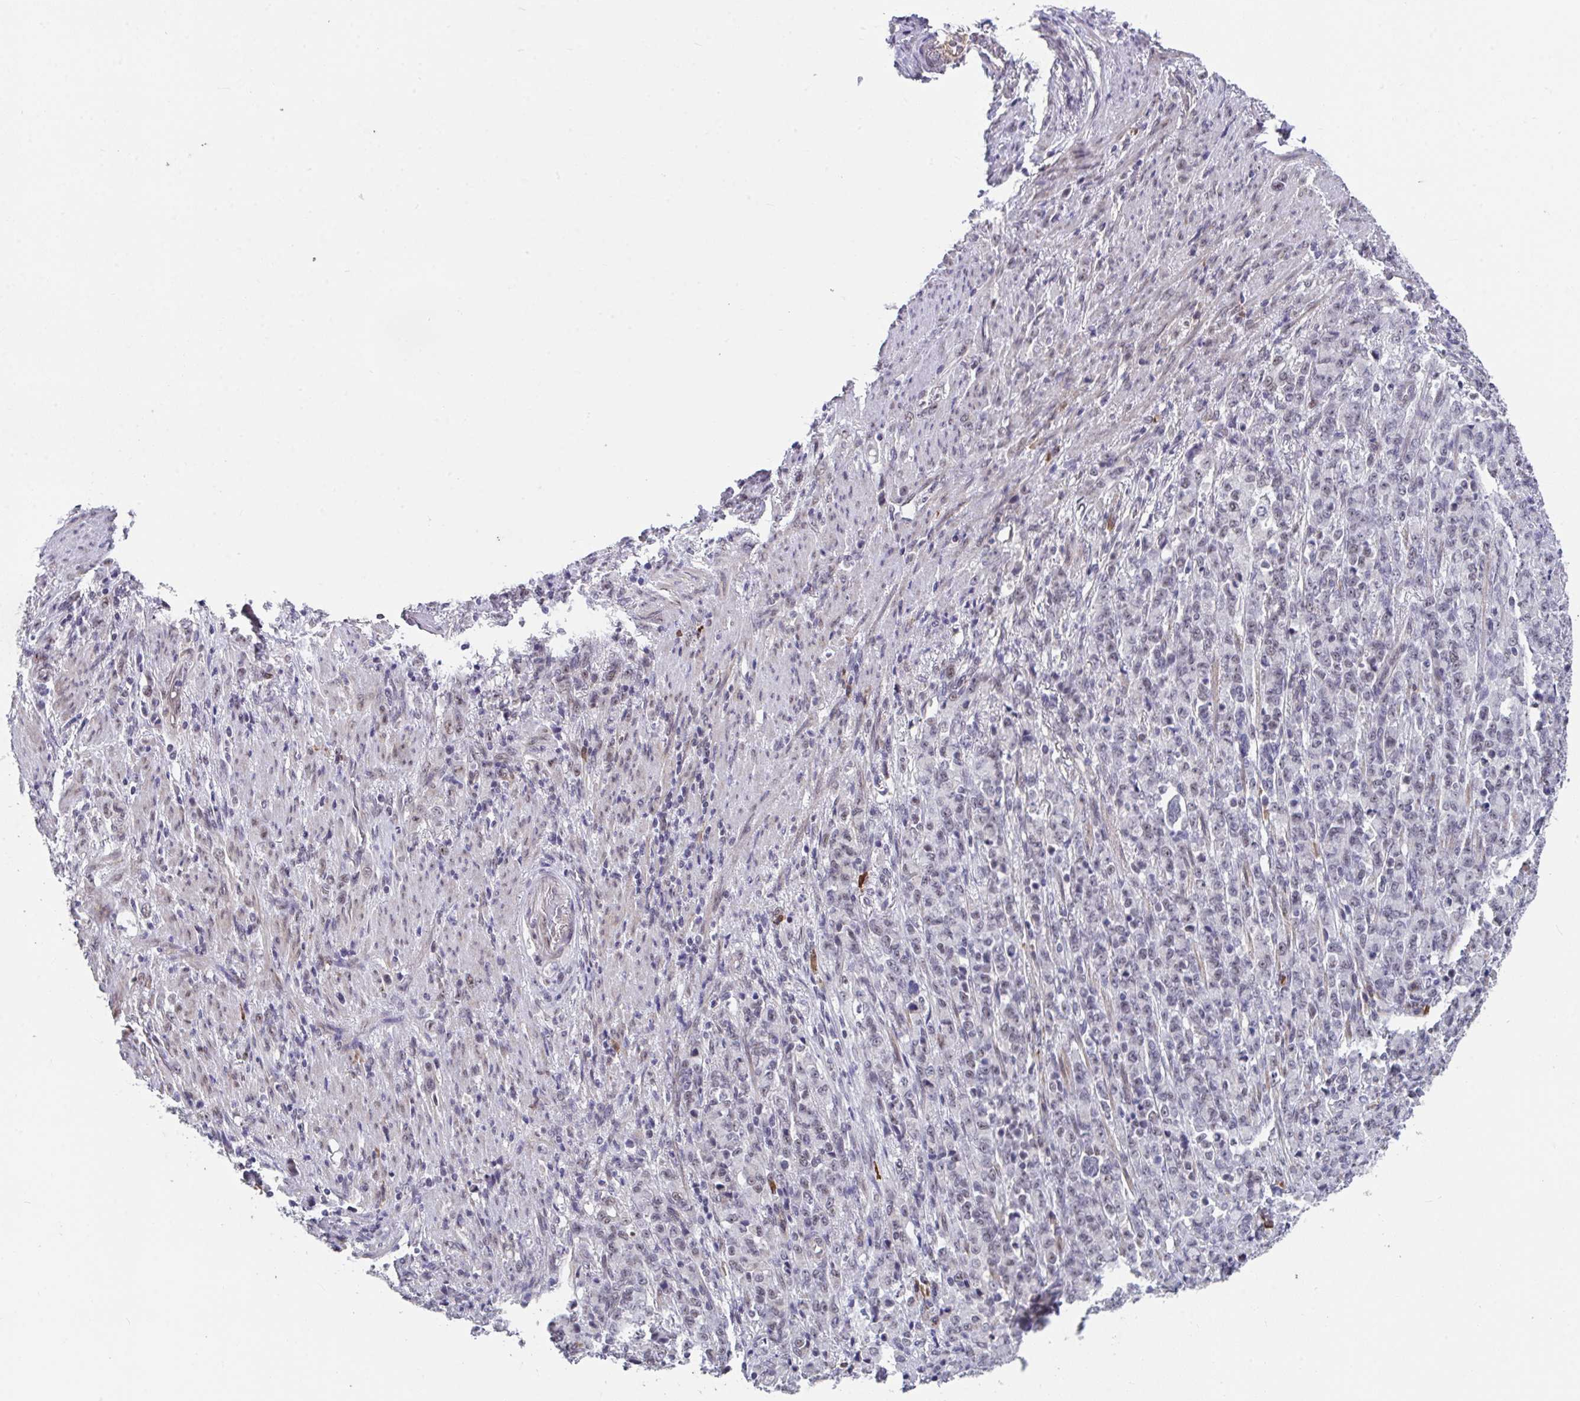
{"staining": {"intensity": "negative", "quantity": "none", "location": "none"}, "tissue": "stomach cancer", "cell_type": "Tumor cells", "image_type": "cancer", "snomed": [{"axis": "morphology", "description": "Adenocarcinoma, NOS"}, {"axis": "topography", "description": "Stomach"}], "caption": "High power microscopy histopathology image of an immunohistochemistry (IHC) photomicrograph of stomach cancer (adenocarcinoma), revealing no significant expression in tumor cells. The staining was performed using DAB (3,3'-diaminobenzidine) to visualize the protein expression in brown, while the nuclei were stained in blue with hematoxylin (Magnification: 20x).", "gene": "RBBP6", "patient": {"sex": "female", "age": 79}}